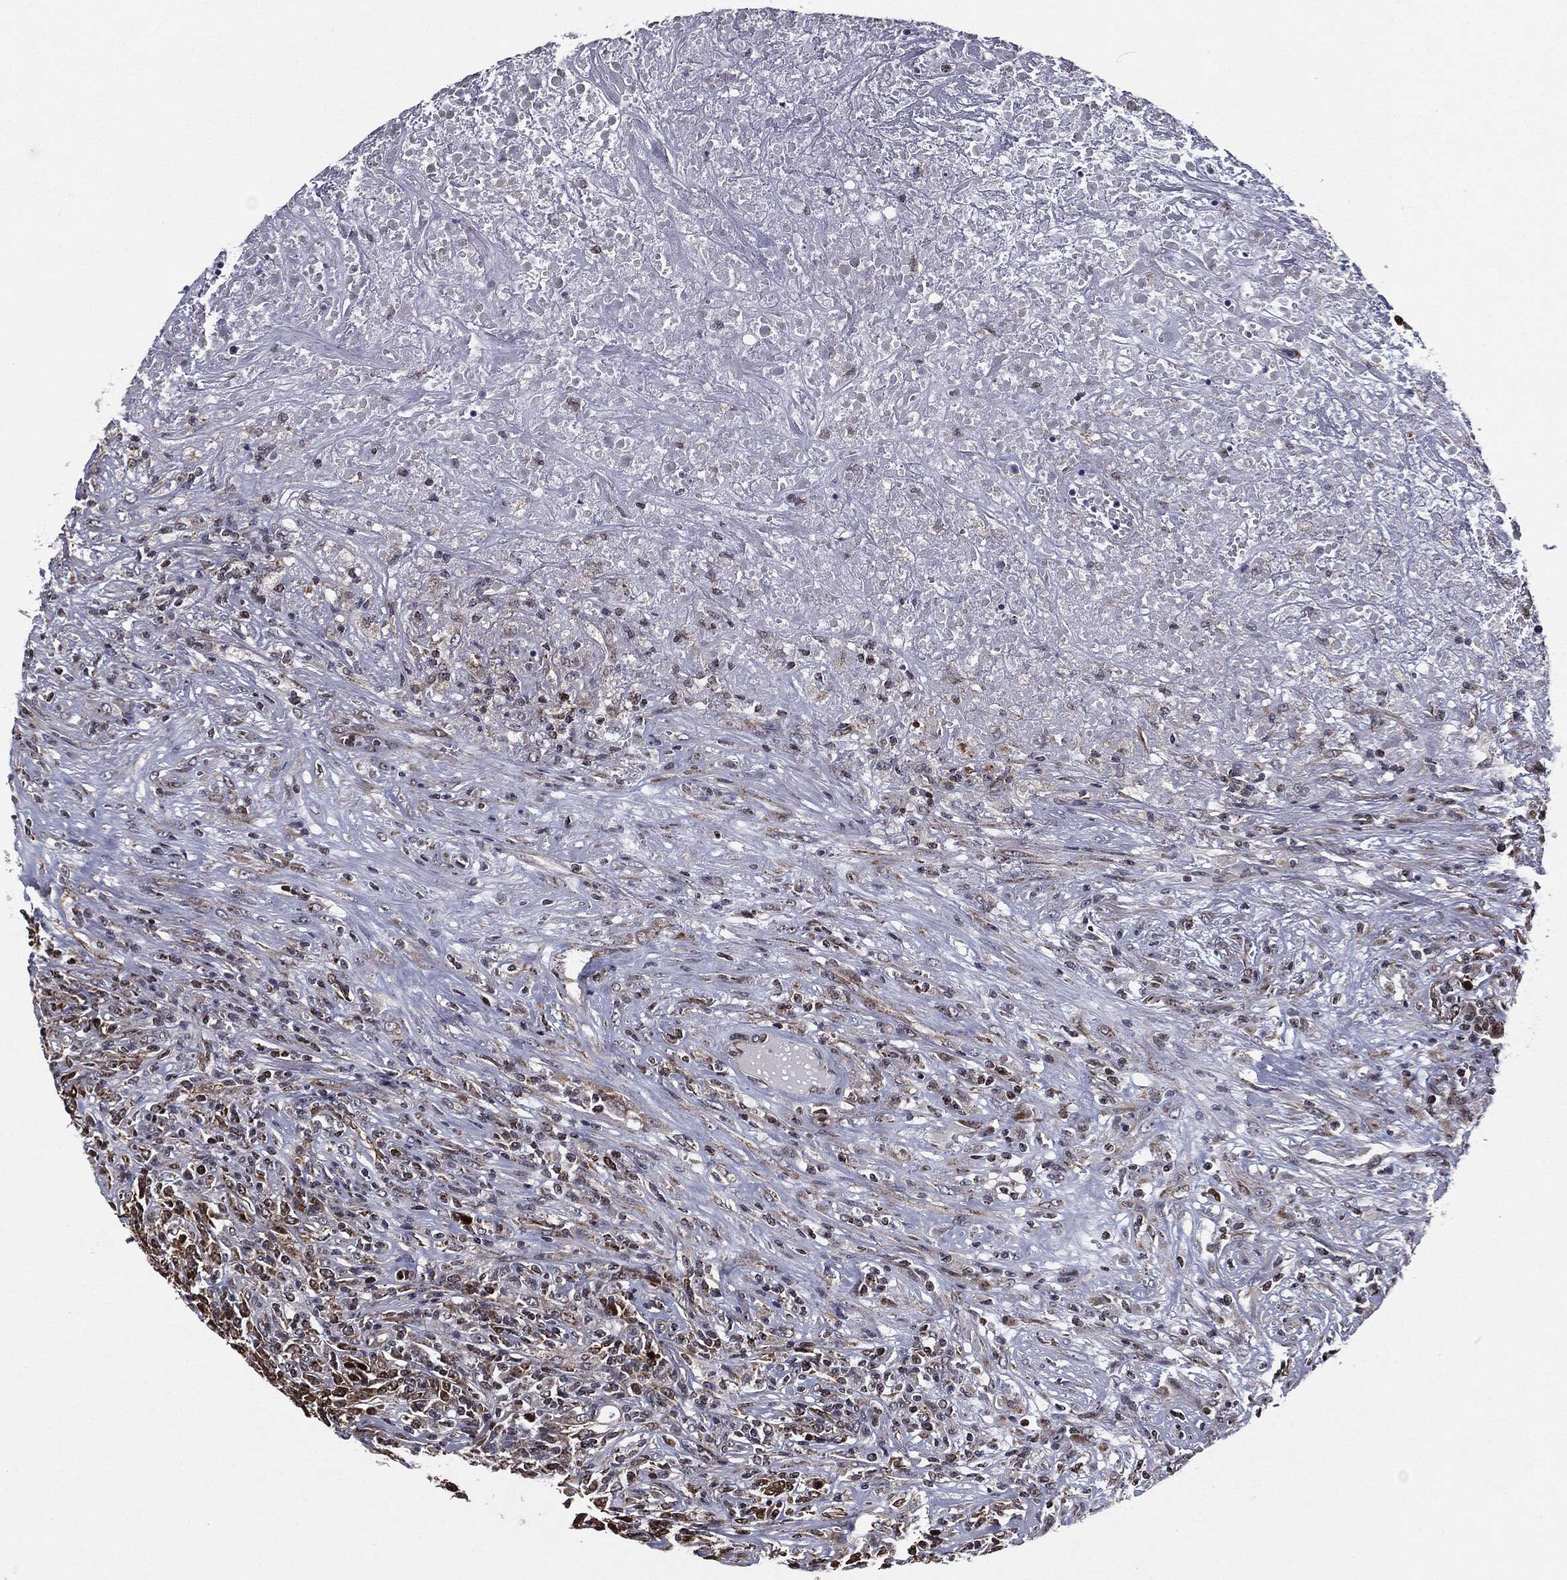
{"staining": {"intensity": "moderate", "quantity": "<25%", "location": "nuclear"}, "tissue": "lymphoma", "cell_type": "Tumor cells", "image_type": "cancer", "snomed": [{"axis": "morphology", "description": "Malignant lymphoma, non-Hodgkin's type, High grade"}, {"axis": "topography", "description": "Lung"}], "caption": "IHC staining of high-grade malignant lymphoma, non-Hodgkin's type, which exhibits low levels of moderate nuclear staining in about <25% of tumor cells indicating moderate nuclear protein positivity. The staining was performed using DAB (brown) for protein detection and nuclei were counterstained in hematoxylin (blue).", "gene": "CHCHD2", "patient": {"sex": "male", "age": 79}}